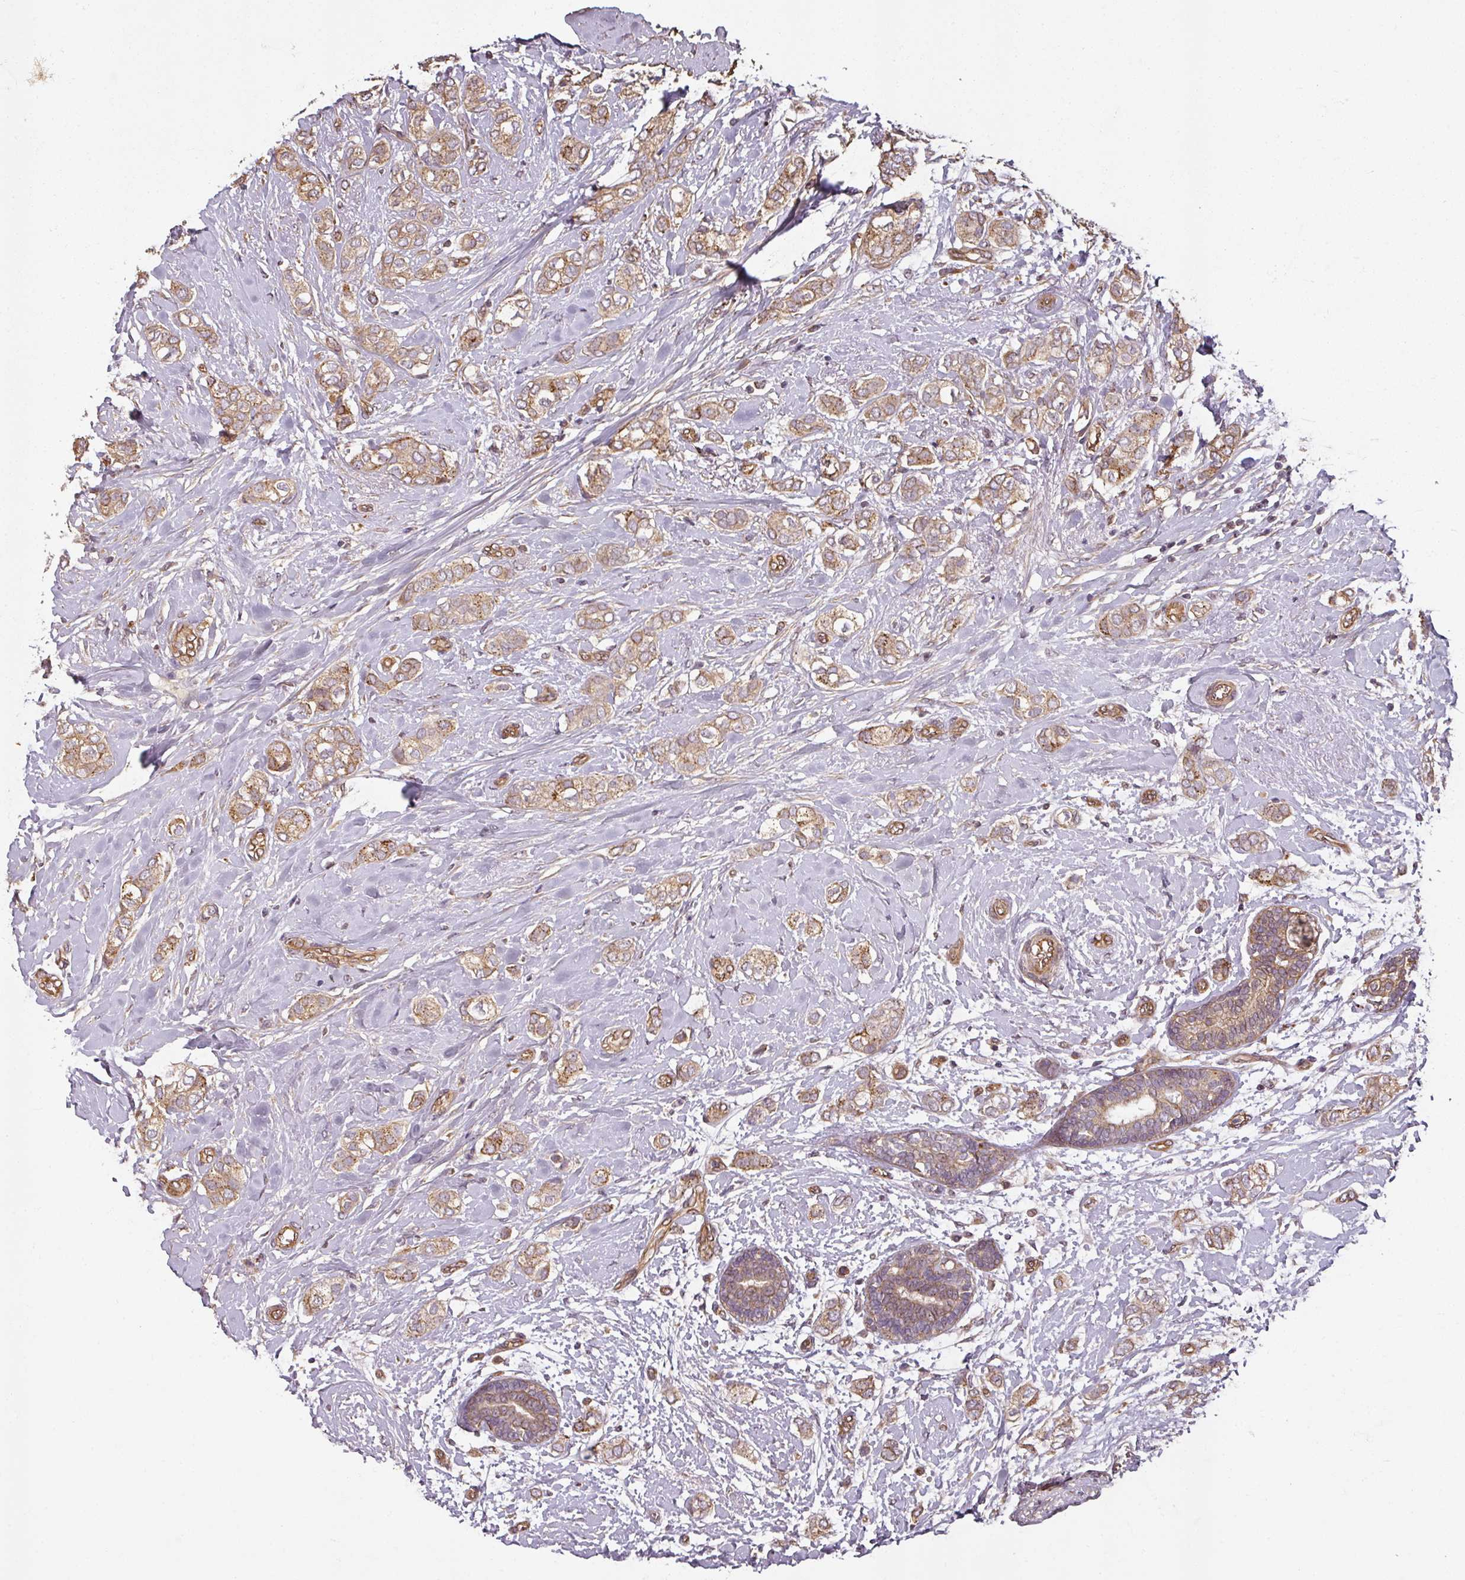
{"staining": {"intensity": "moderate", "quantity": ">75%", "location": "cytoplasmic/membranous"}, "tissue": "breast cancer", "cell_type": "Tumor cells", "image_type": "cancer", "snomed": [{"axis": "morphology", "description": "Duct carcinoma"}, {"axis": "topography", "description": "Breast"}], "caption": "Protein staining of breast intraductal carcinoma tissue demonstrates moderate cytoplasmic/membranous staining in approximately >75% of tumor cells. Ihc stains the protein of interest in brown and the nuclei are stained blue.", "gene": "DIMT1", "patient": {"sex": "female", "age": 73}}